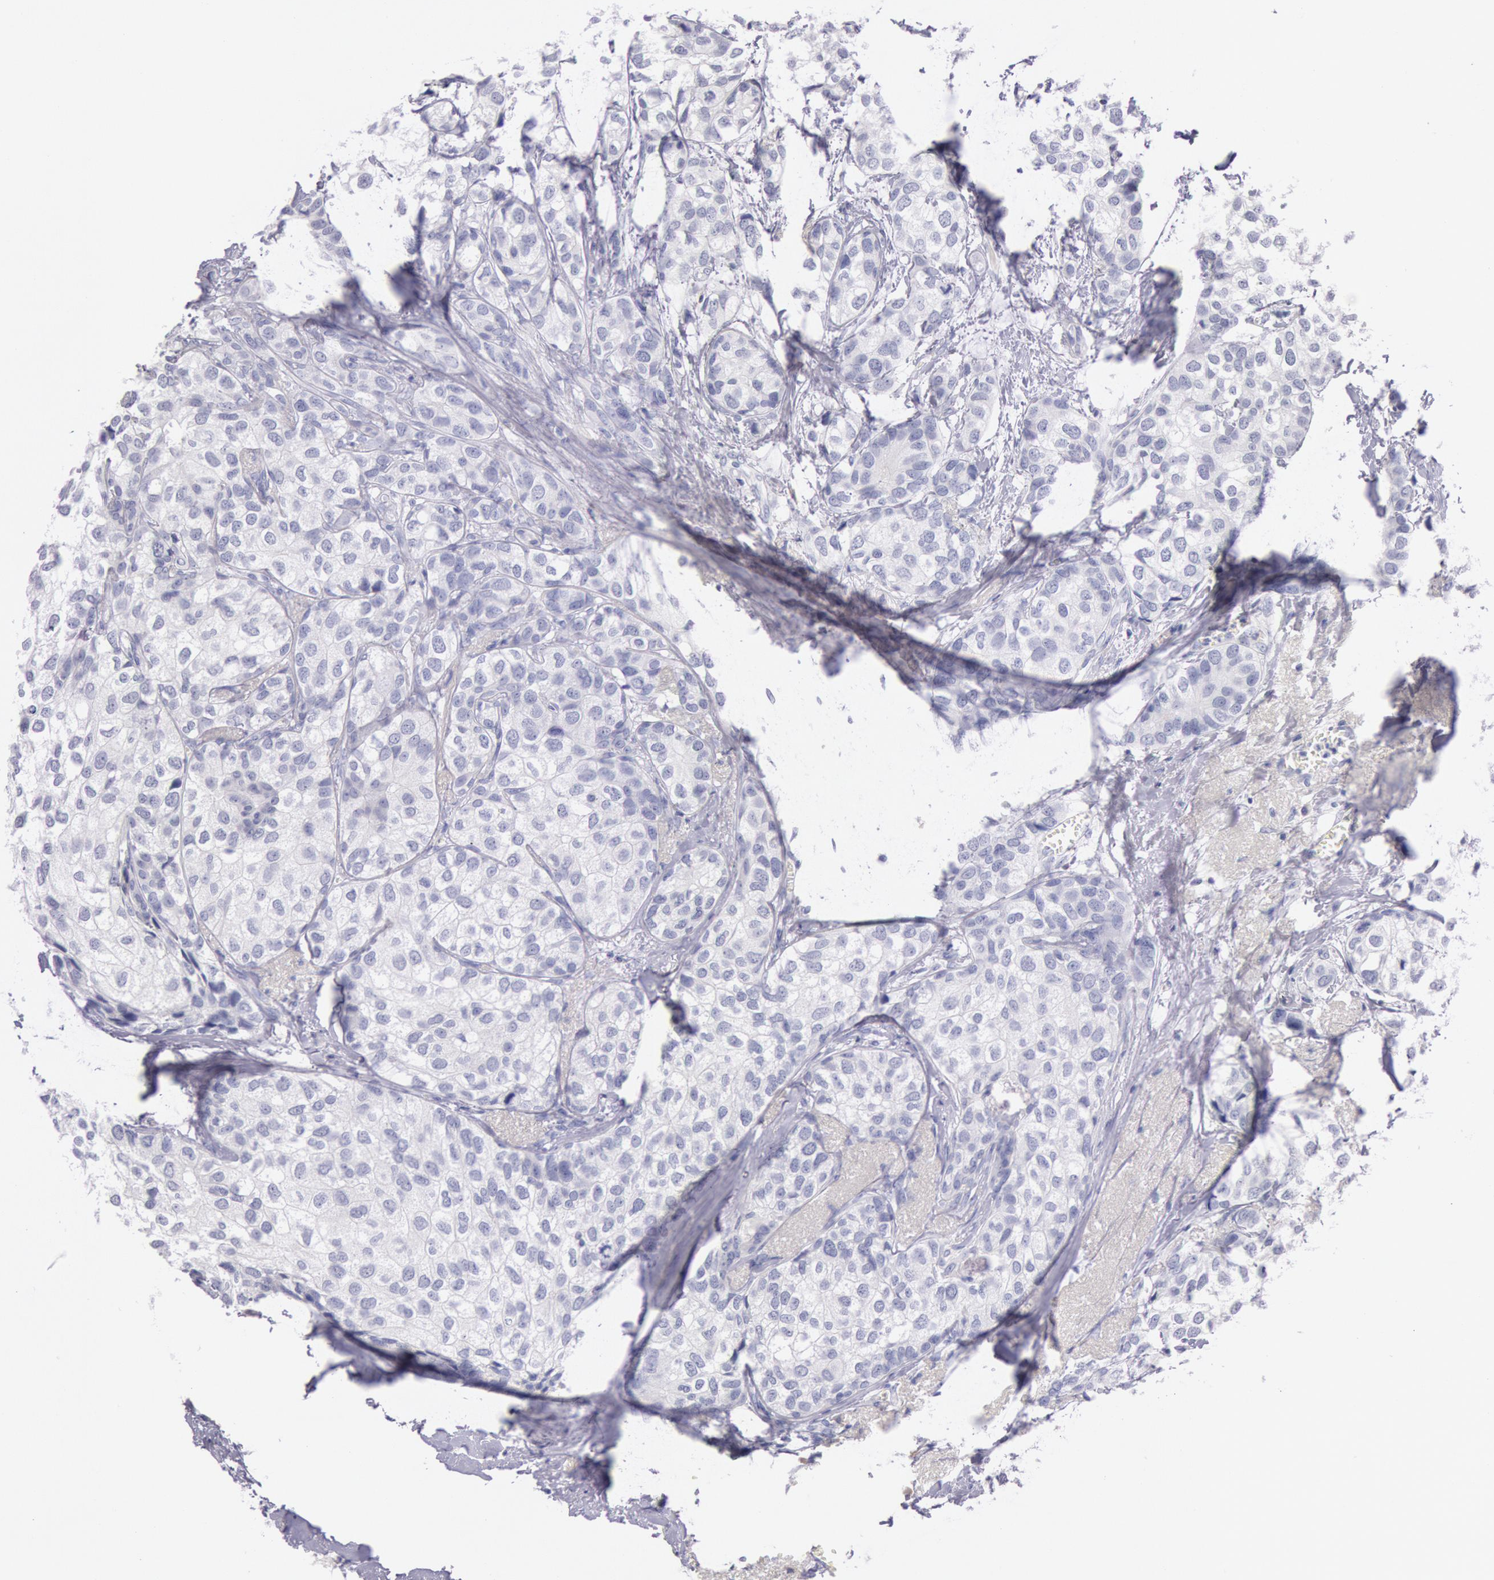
{"staining": {"intensity": "negative", "quantity": "none", "location": "none"}, "tissue": "breast cancer", "cell_type": "Tumor cells", "image_type": "cancer", "snomed": [{"axis": "morphology", "description": "Duct carcinoma"}, {"axis": "topography", "description": "Breast"}], "caption": "Human breast cancer stained for a protein using IHC demonstrates no expression in tumor cells.", "gene": "EGFR", "patient": {"sex": "female", "age": 68}}